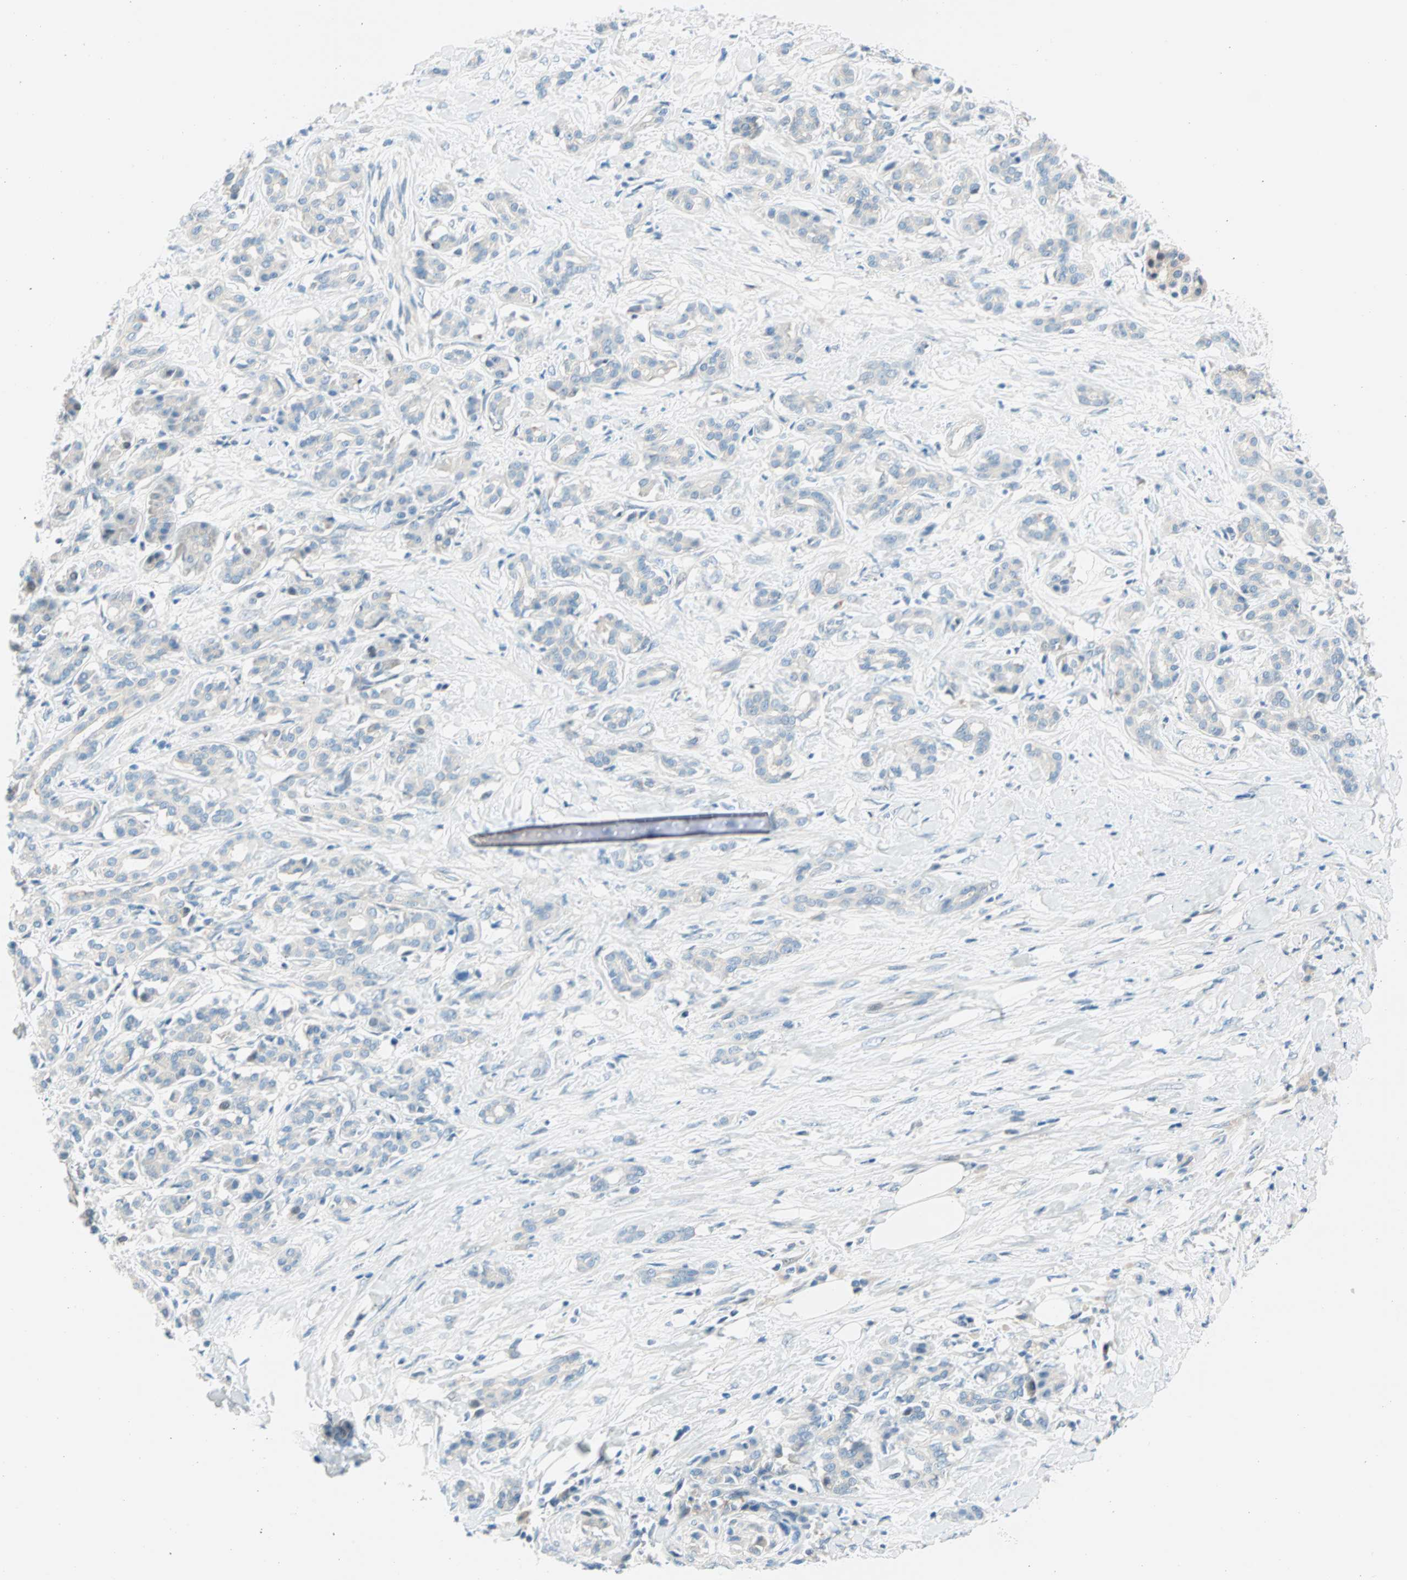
{"staining": {"intensity": "negative", "quantity": "none", "location": "none"}, "tissue": "pancreatic cancer", "cell_type": "Tumor cells", "image_type": "cancer", "snomed": [{"axis": "morphology", "description": "Adenocarcinoma, NOS"}, {"axis": "topography", "description": "Pancreas"}], "caption": "IHC of human adenocarcinoma (pancreatic) displays no expression in tumor cells.", "gene": "TMEM163", "patient": {"sex": "male", "age": 41}}